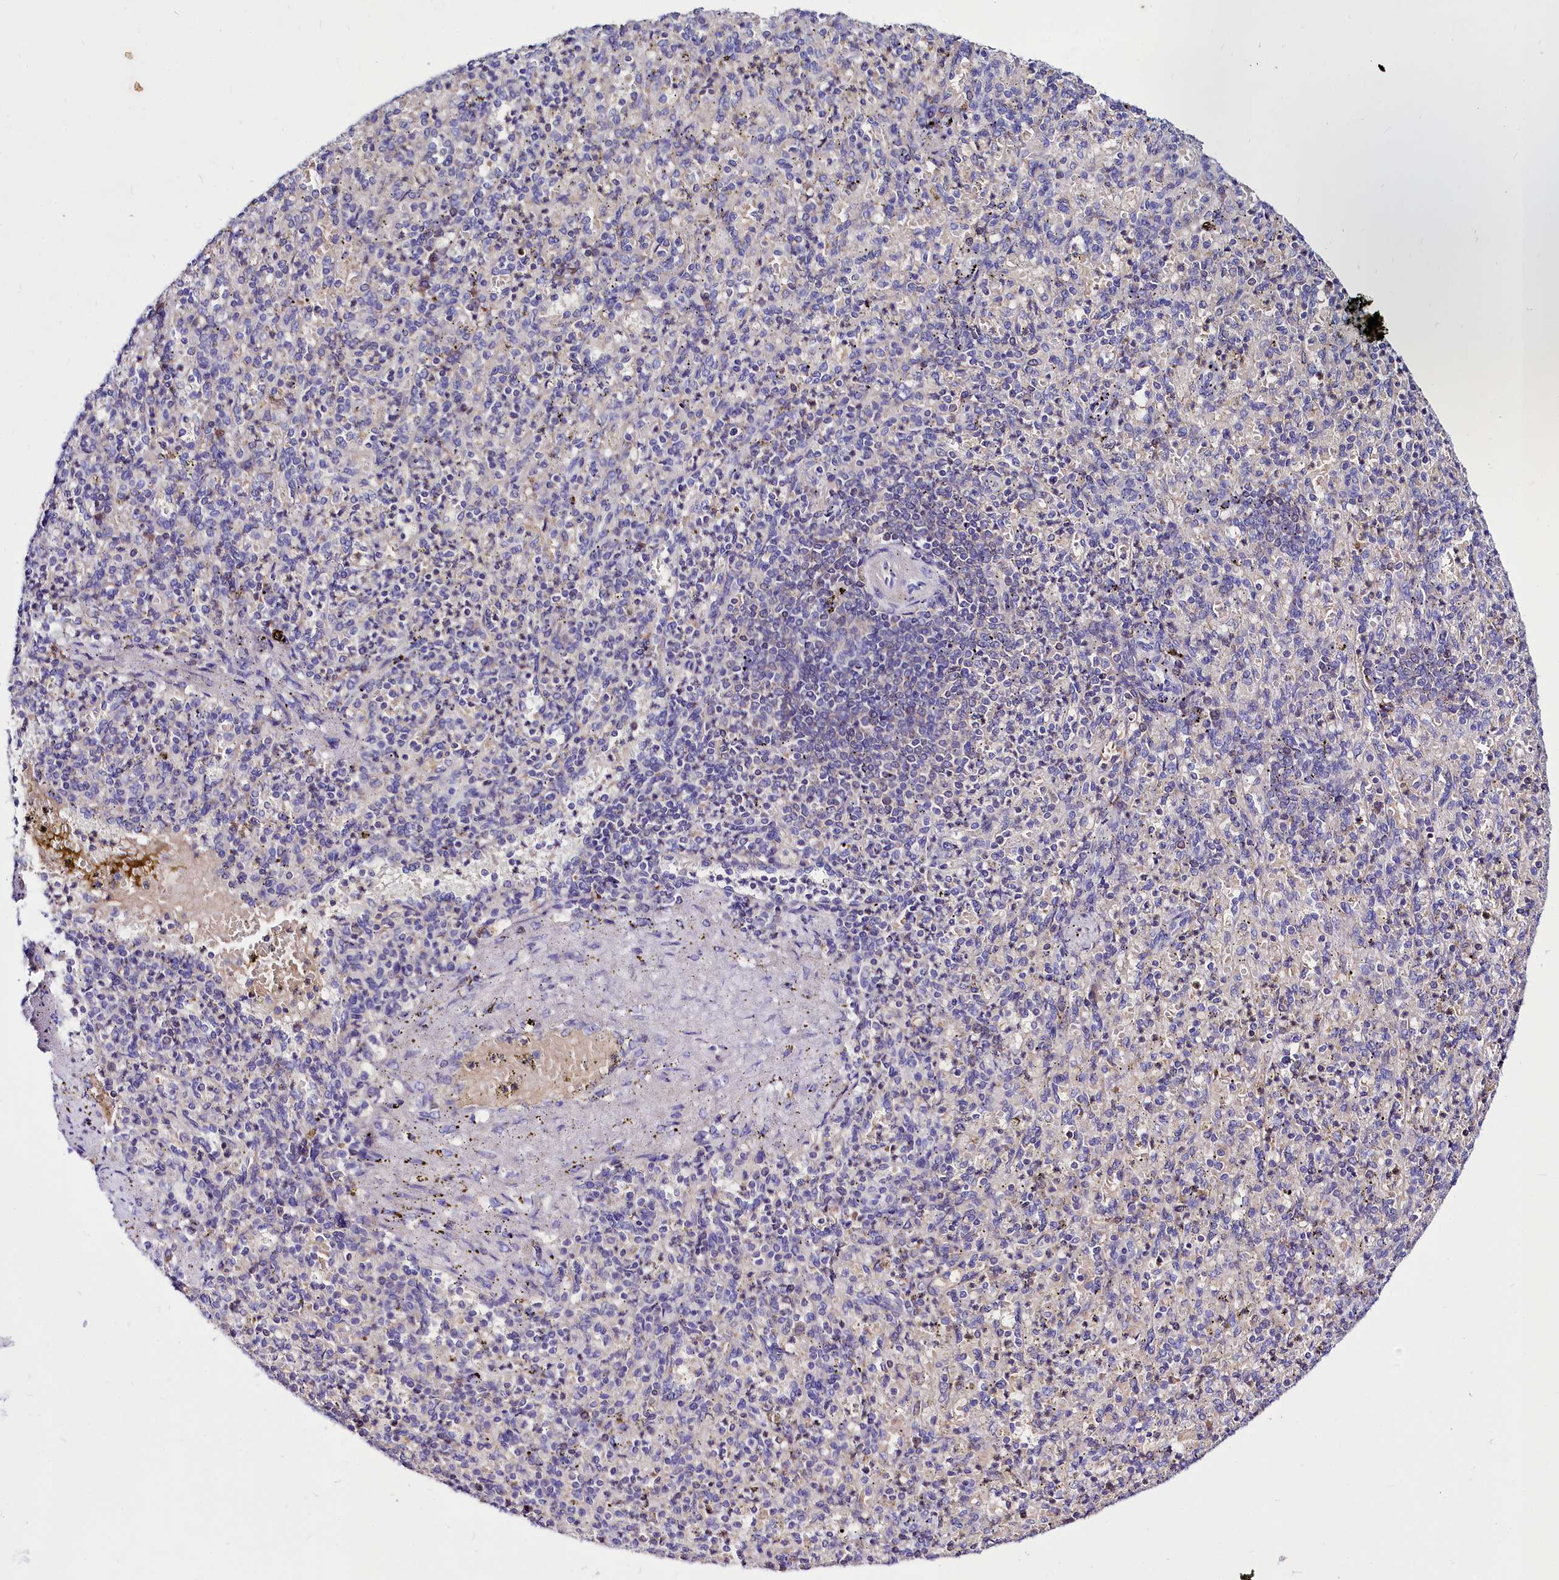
{"staining": {"intensity": "negative", "quantity": "none", "location": "none"}, "tissue": "spleen", "cell_type": "Cells in red pulp", "image_type": "normal", "snomed": [{"axis": "morphology", "description": "Normal tissue, NOS"}, {"axis": "topography", "description": "Spleen"}], "caption": "Cells in red pulp show no significant protein expression in benign spleen. (DAB immunohistochemistry (IHC), high magnification).", "gene": "ABHD5", "patient": {"sex": "female", "age": 74}}